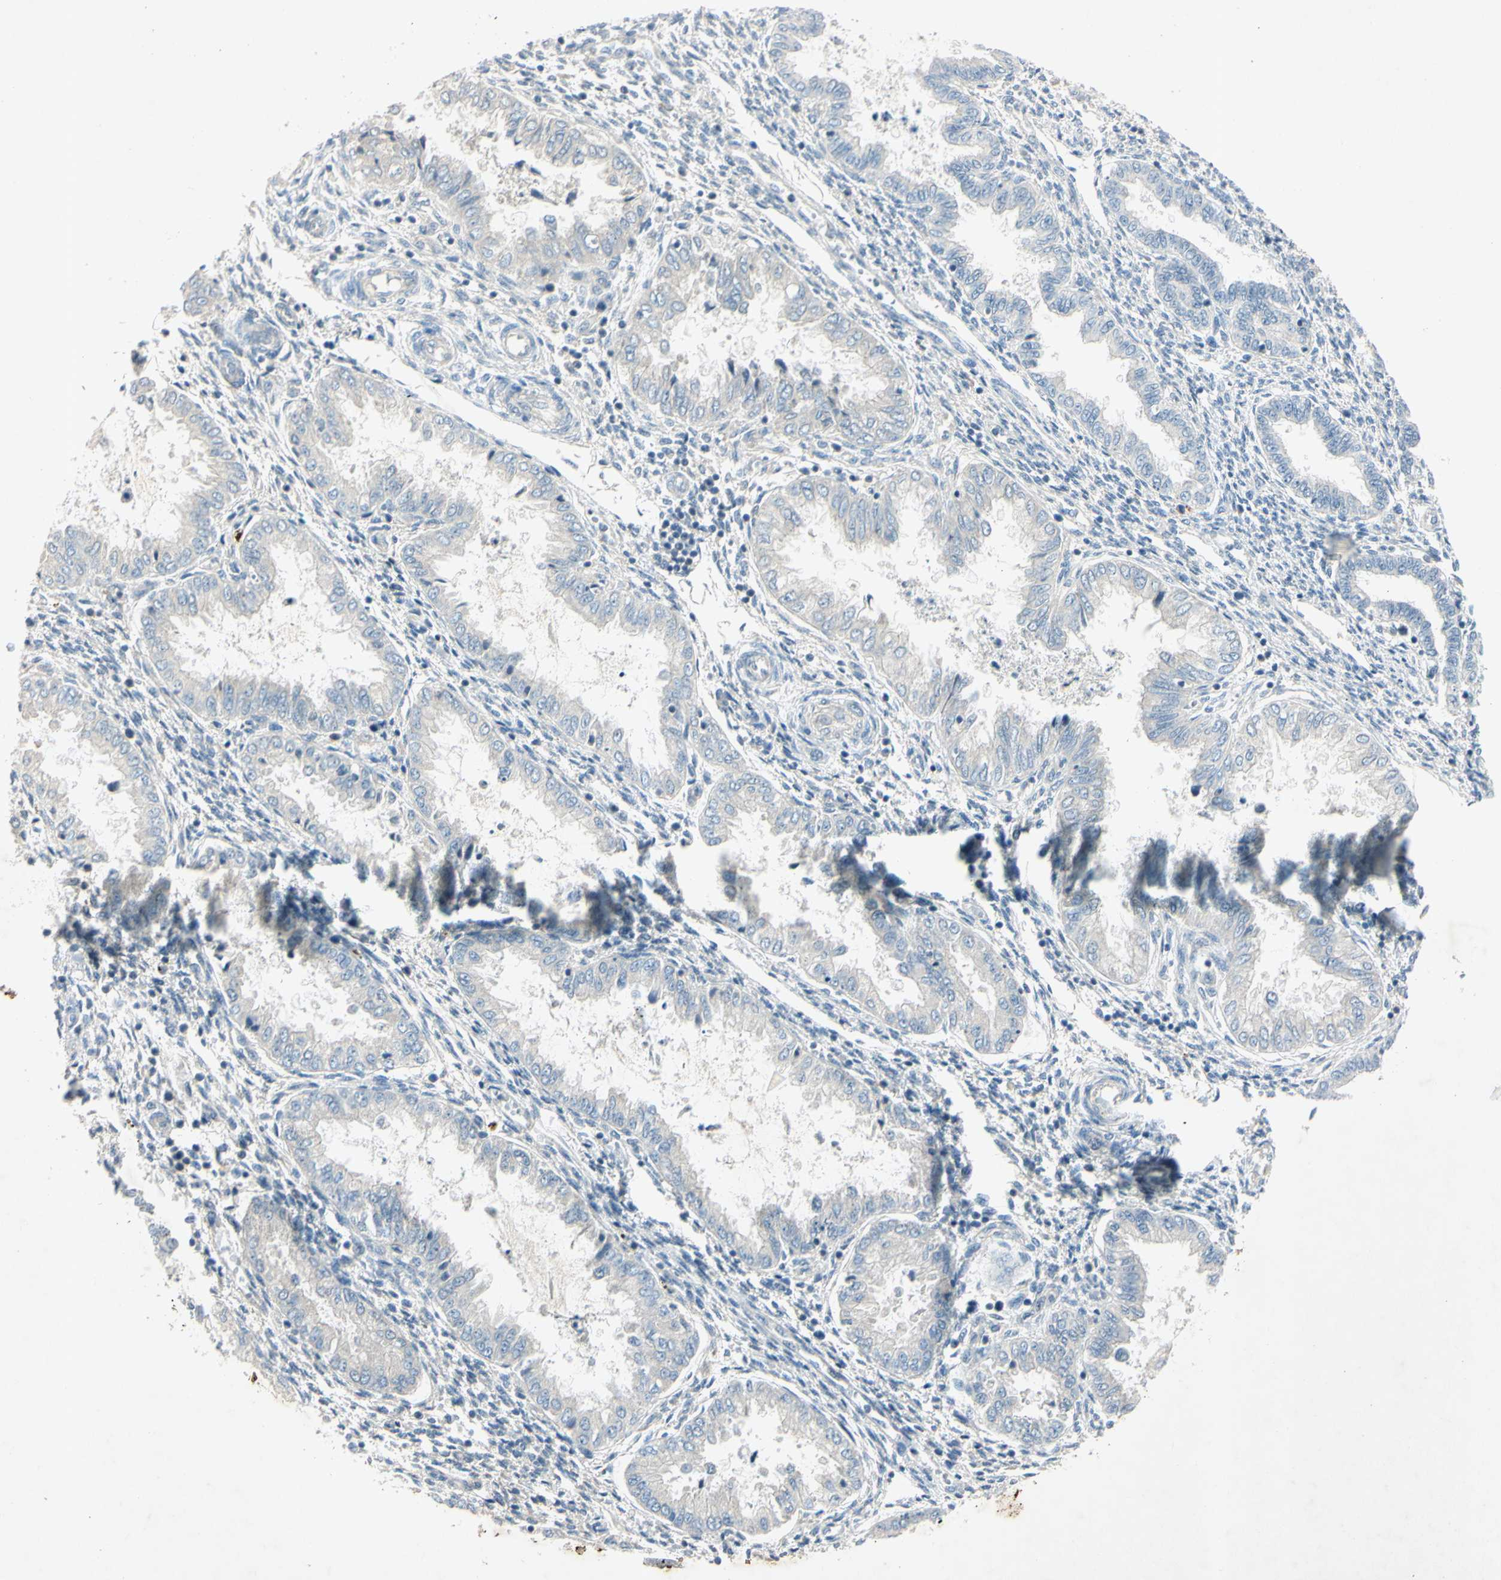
{"staining": {"intensity": "negative", "quantity": "none", "location": "none"}, "tissue": "endometrium", "cell_type": "Cells in endometrial stroma", "image_type": "normal", "snomed": [{"axis": "morphology", "description": "Normal tissue, NOS"}, {"axis": "topography", "description": "Endometrium"}], "caption": "High power microscopy micrograph of an immunohistochemistry (IHC) micrograph of unremarkable endometrium, revealing no significant positivity in cells in endometrial stroma.", "gene": "AATK", "patient": {"sex": "female", "age": 33}}